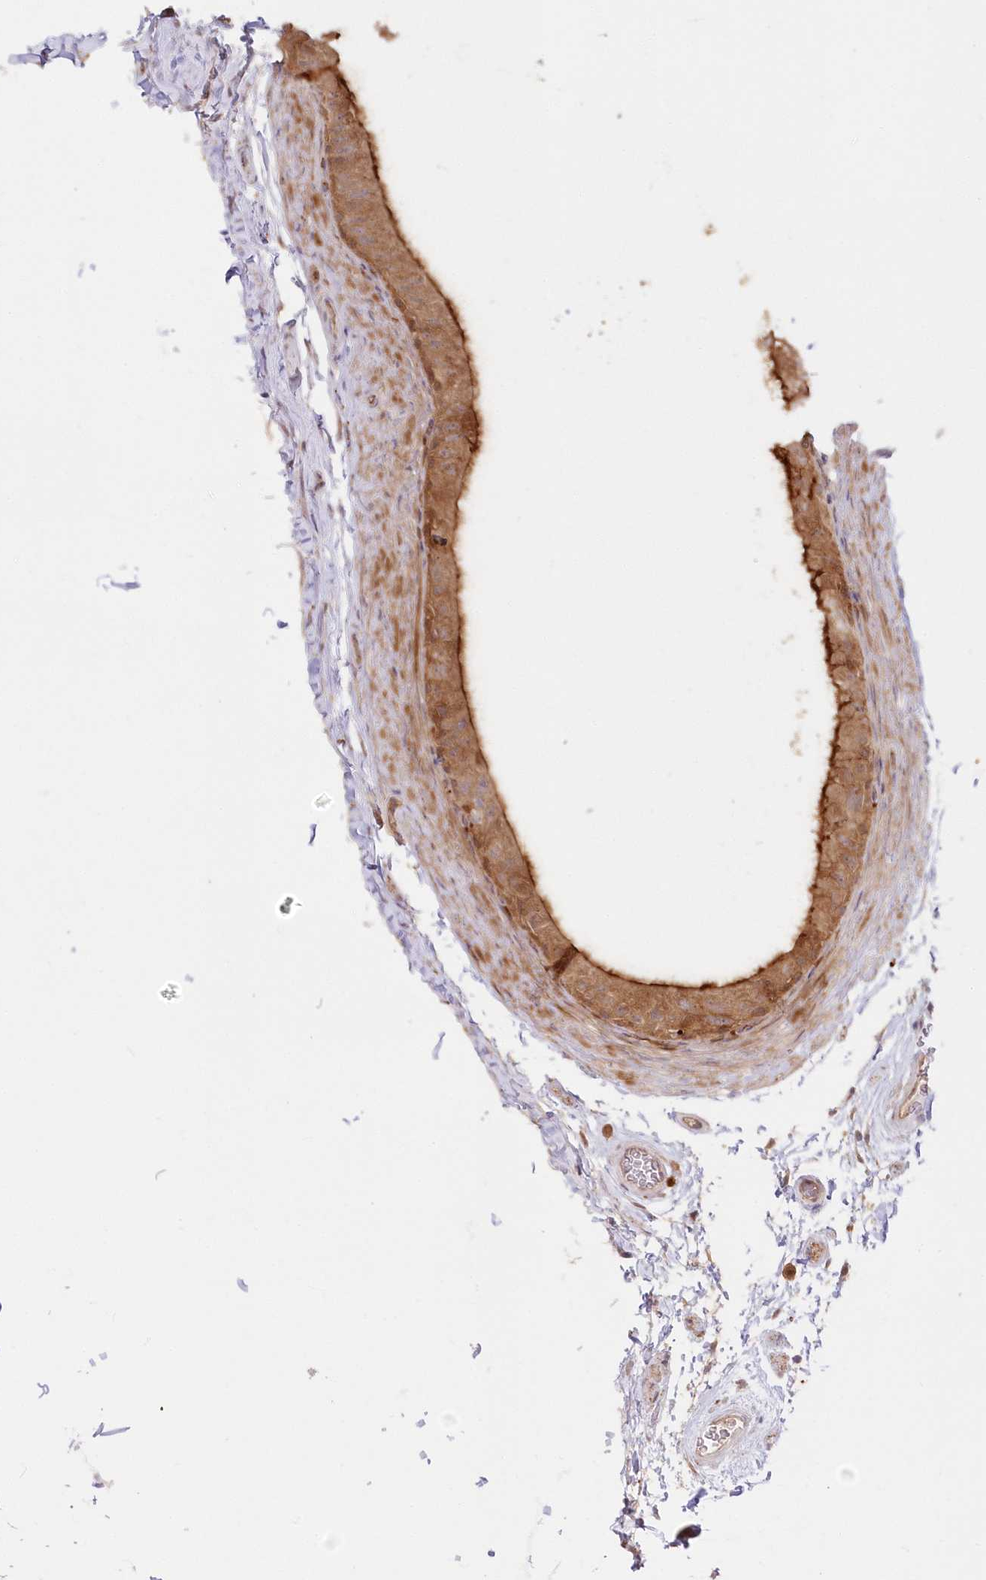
{"staining": {"intensity": "moderate", "quantity": ">75%", "location": "cytoplasmic/membranous"}, "tissue": "epididymis", "cell_type": "Glandular cells", "image_type": "normal", "snomed": [{"axis": "morphology", "description": "Normal tissue, NOS"}, {"axis": "topography", "description": "Epididymis"}], "caption": "Moderate cytoplasmic/membranous protein positivity is seen in approximately >75% of glandular cells in epididymis. (DAB IHC with brightfield microscopy, high magnification).", "gene": "GBE1", "patient": {"sex": "male", "age": 49}}